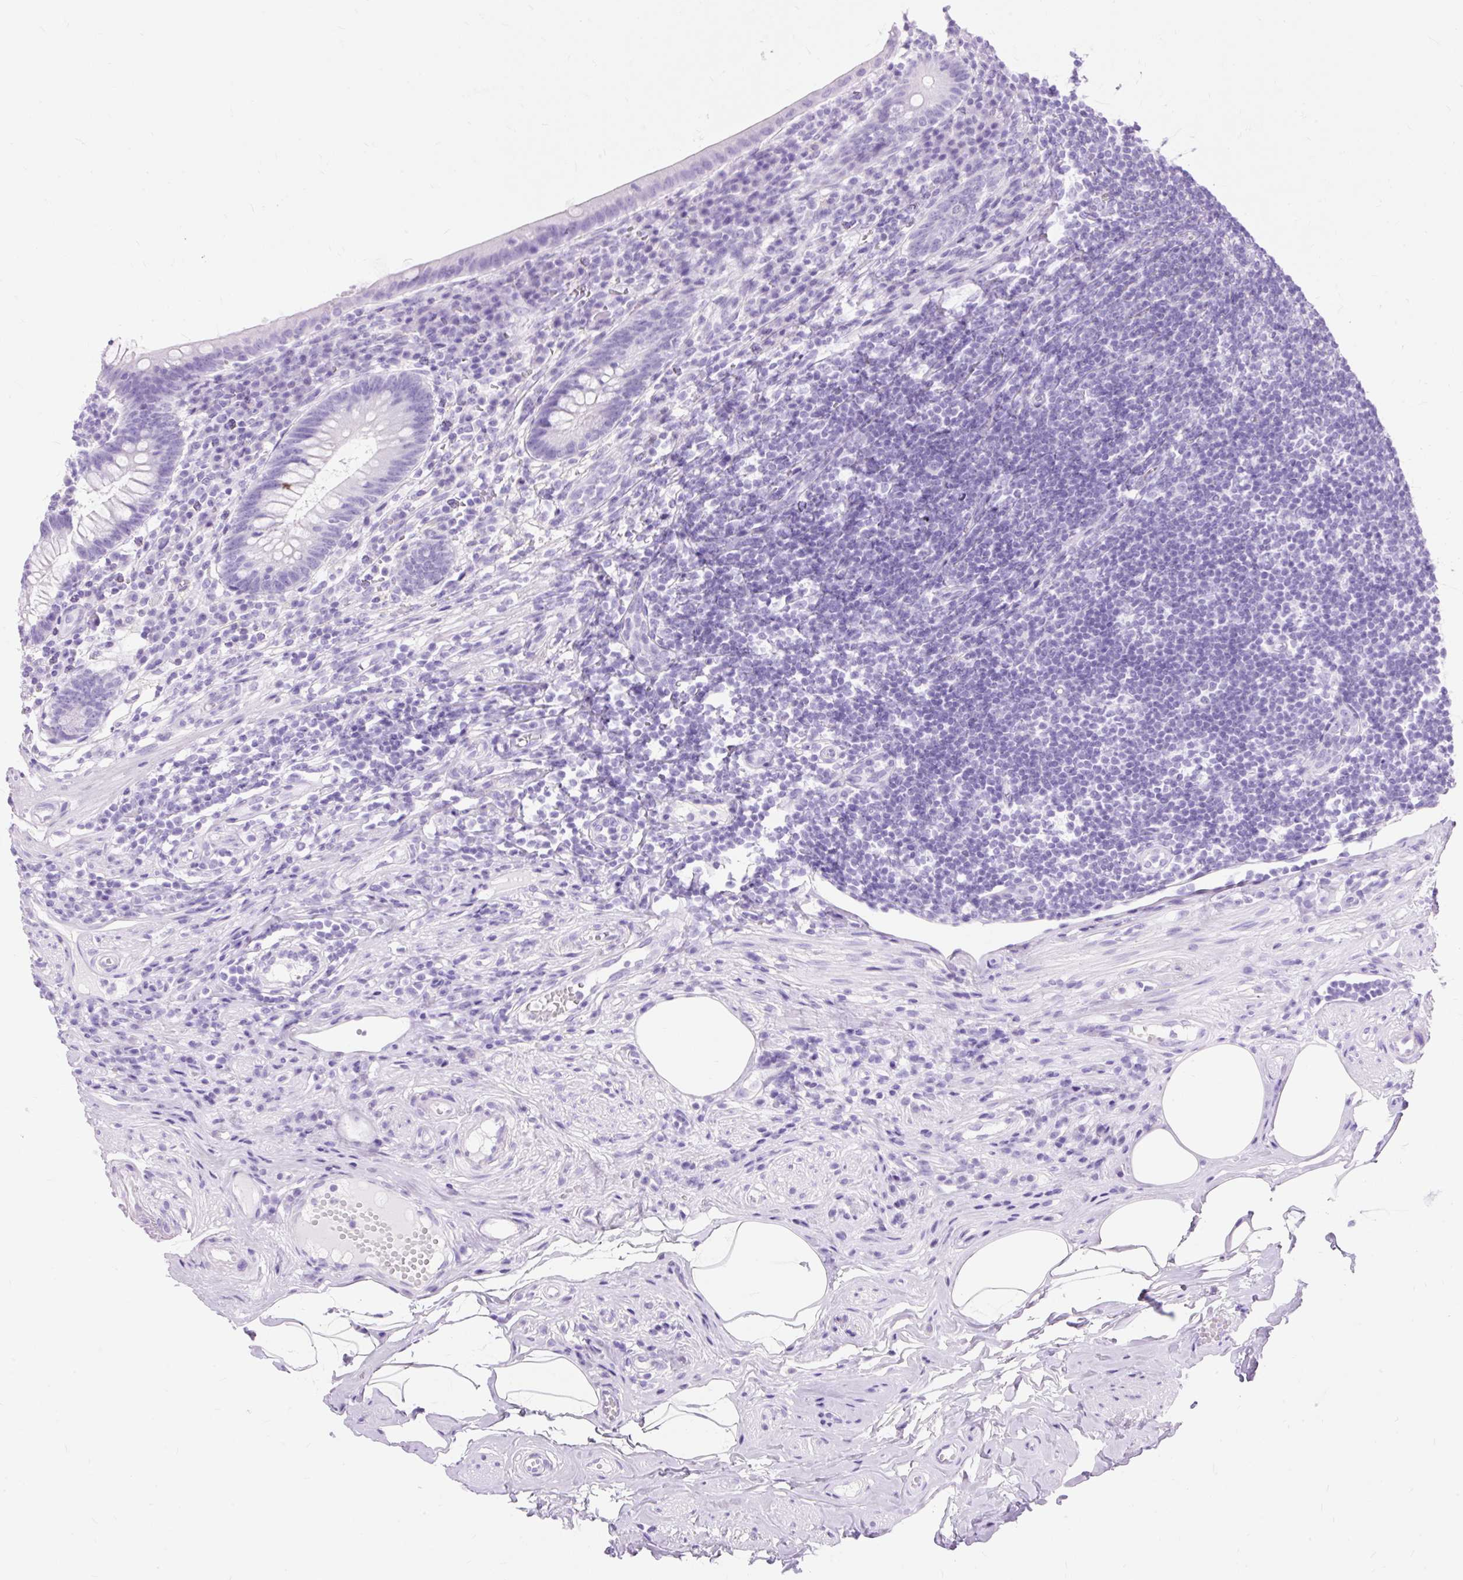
{"staining": {"intensity": "negative", "quantity": "none", "location": "none"}, "tissue": "appendix", "cell_type": "Glandular cells", "image_type": "normal", "snomed": [{"axis": "morphology", "description": "Normal tissue, NOS"}, {"axis": "topography", "description": "Appendix"}], "caption": "This is an IHC histopathology image of normal human appendix. There is no expression in glandular cells.", "gene": "PVALB", "patient": {"sex": "female", "age": 56}}